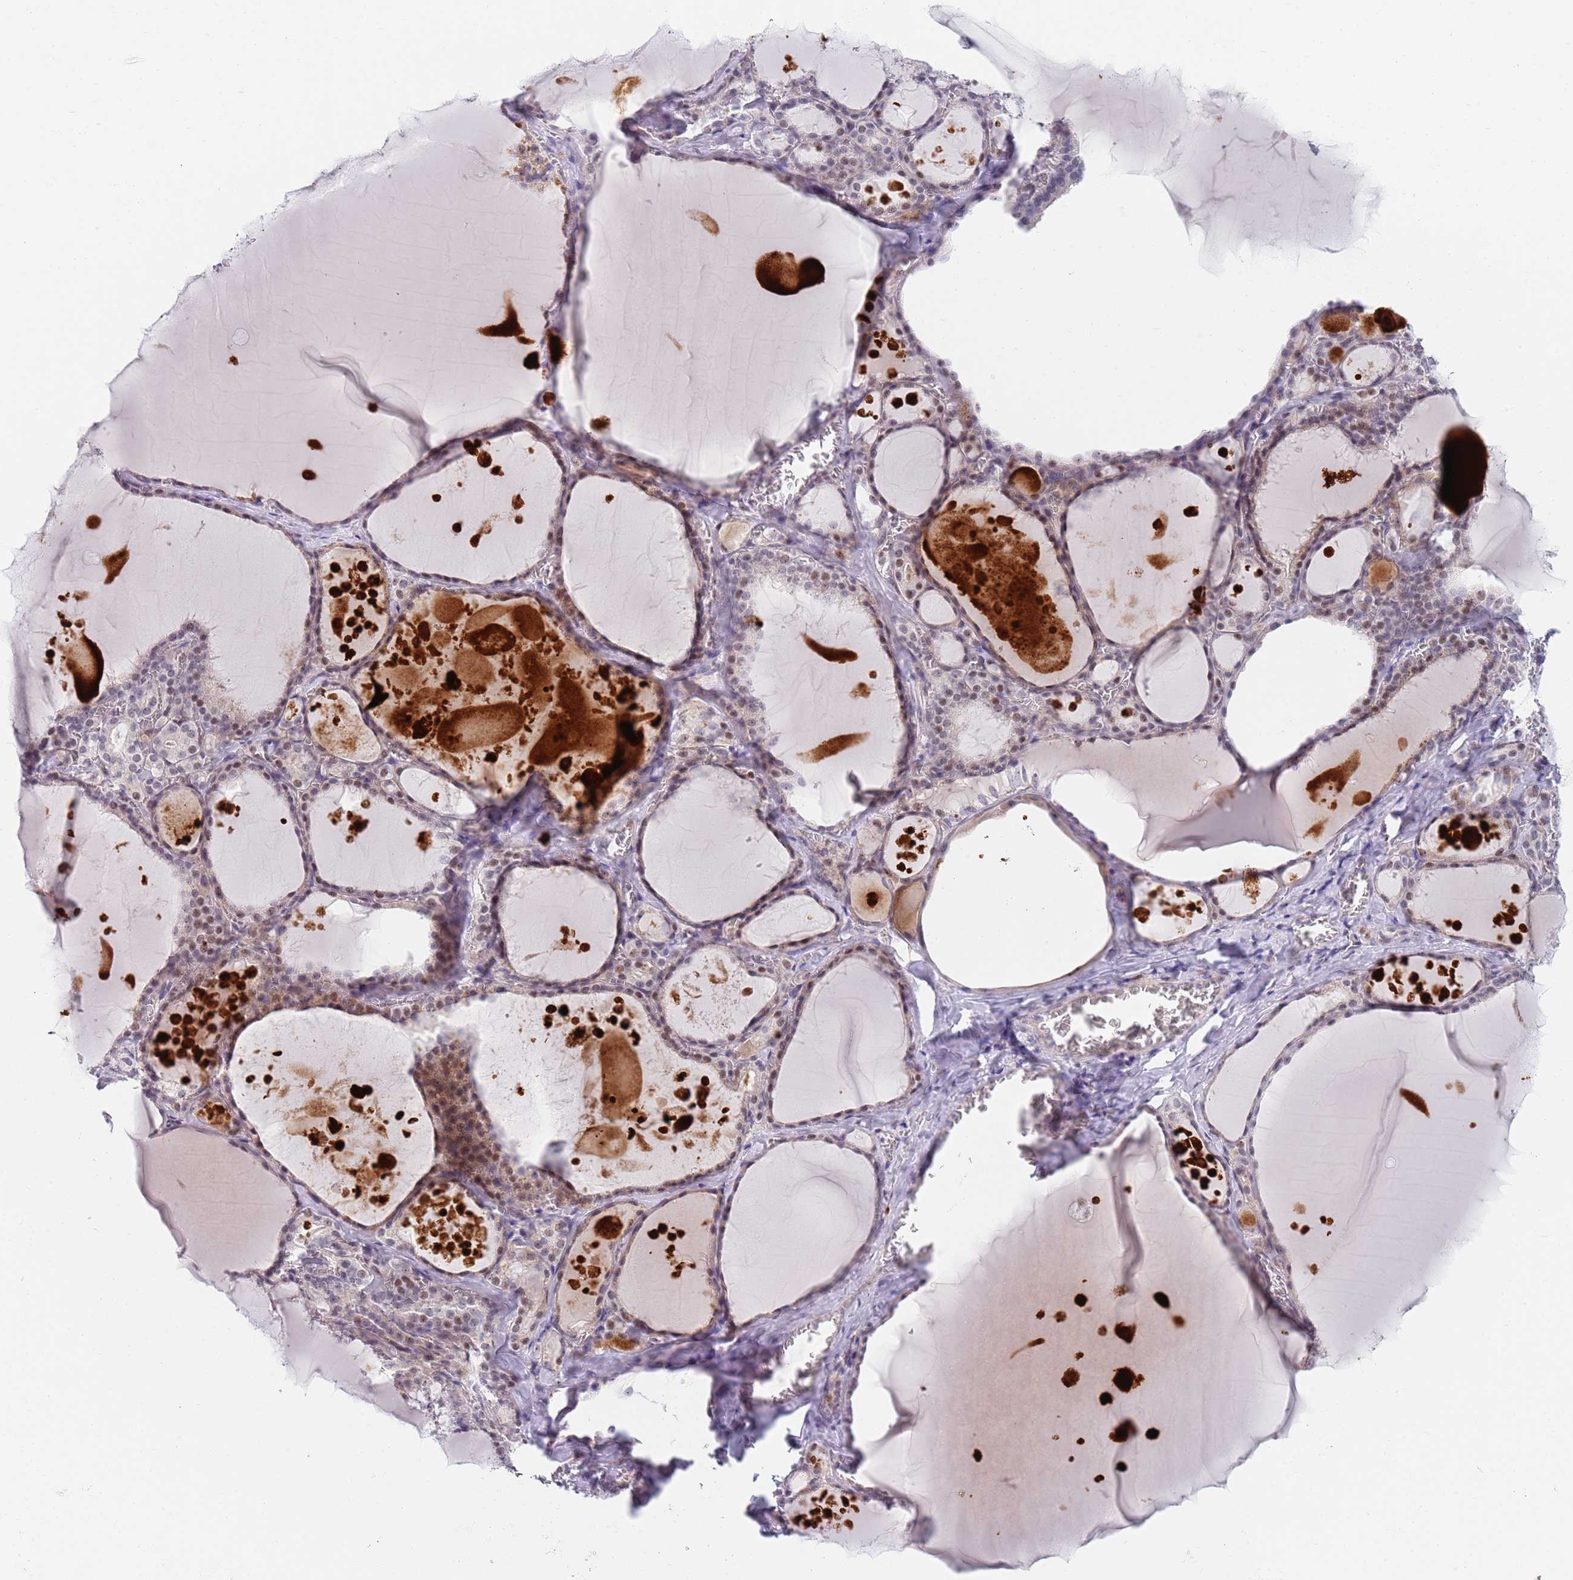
{"staining": {"intensity": "weak", "quantity": "25%-75%", "location": "cytoplasmic/membranous,nuclear"}, "tissue": "thyroid gland", "cell_type": "Glandular cells", "image_type": "normal", "snomed": [{"axis": "morphology", "description": "Normal tissue, NOS"}, {"axis": "topography", "description": "Thyroid gland"}], "caption": "Human thyroid gland stained for a protein (brown) exhibits weak cytoplasmic/membranous,nuclear positive expression in about 25%-75% of glandular cells.", "gene": "PLCL2", "patient": {"sex": "male", "age": 56}}